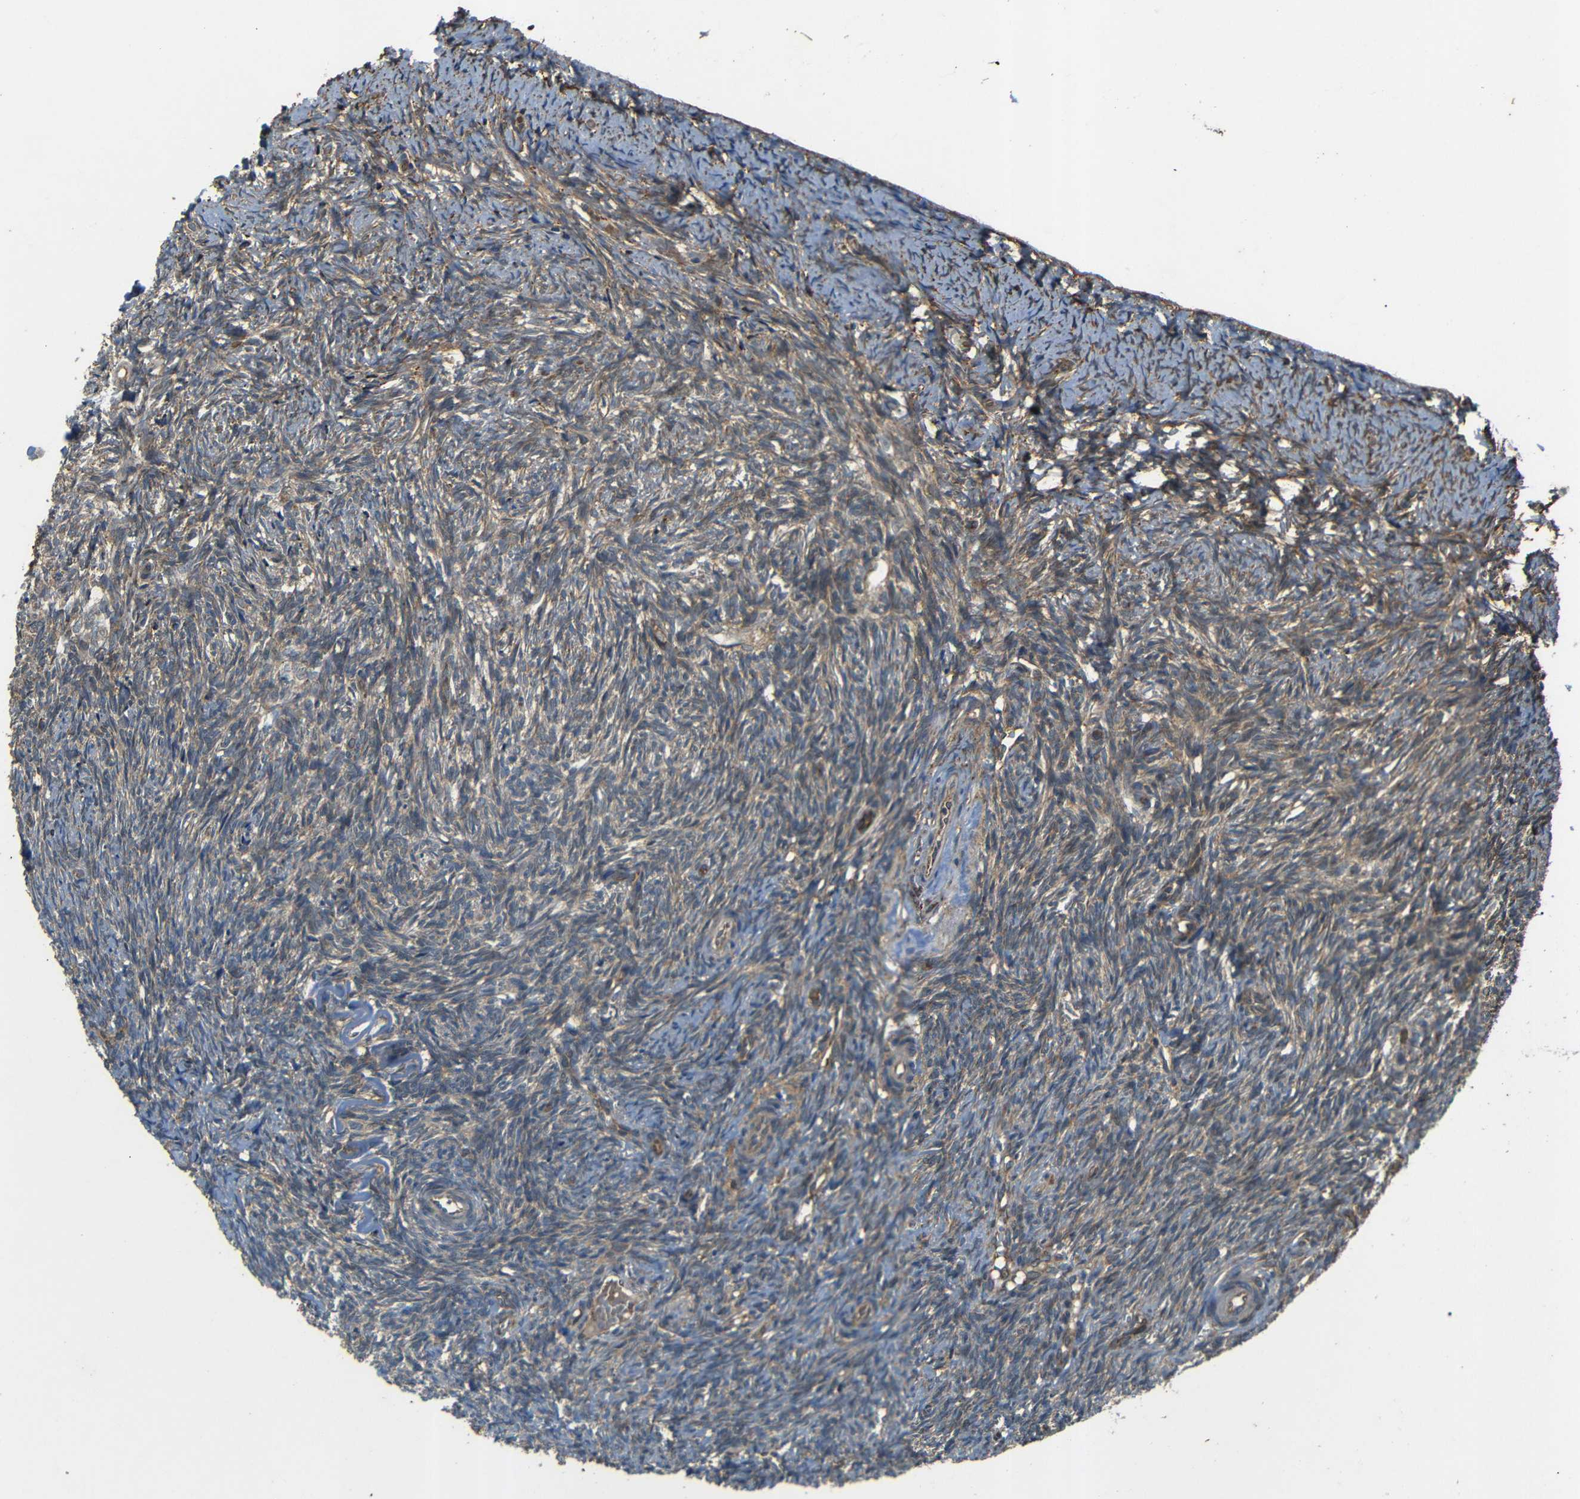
{"staining": {"intensity": "moderate", "quantity": ">75%", "location": "cytoplasmic/membranous"}, "tissue": "ovary", "cell_type": "Ovarian stroma cells", "image_type": "normal", "snomed": [{"axis": "morphology", "description": "Normal tissue, NOS"}, {"axis": "topography", "description": "Ovary"}], "caption": "Immunohistochemical staining of benign ovary demonstrates medium levels of moderate cytoplasmic/membranous staining in about >75% of ovarian stroma cells.", "gene": "TRPC1", "patient": {"sex": "female", "age": 41}}